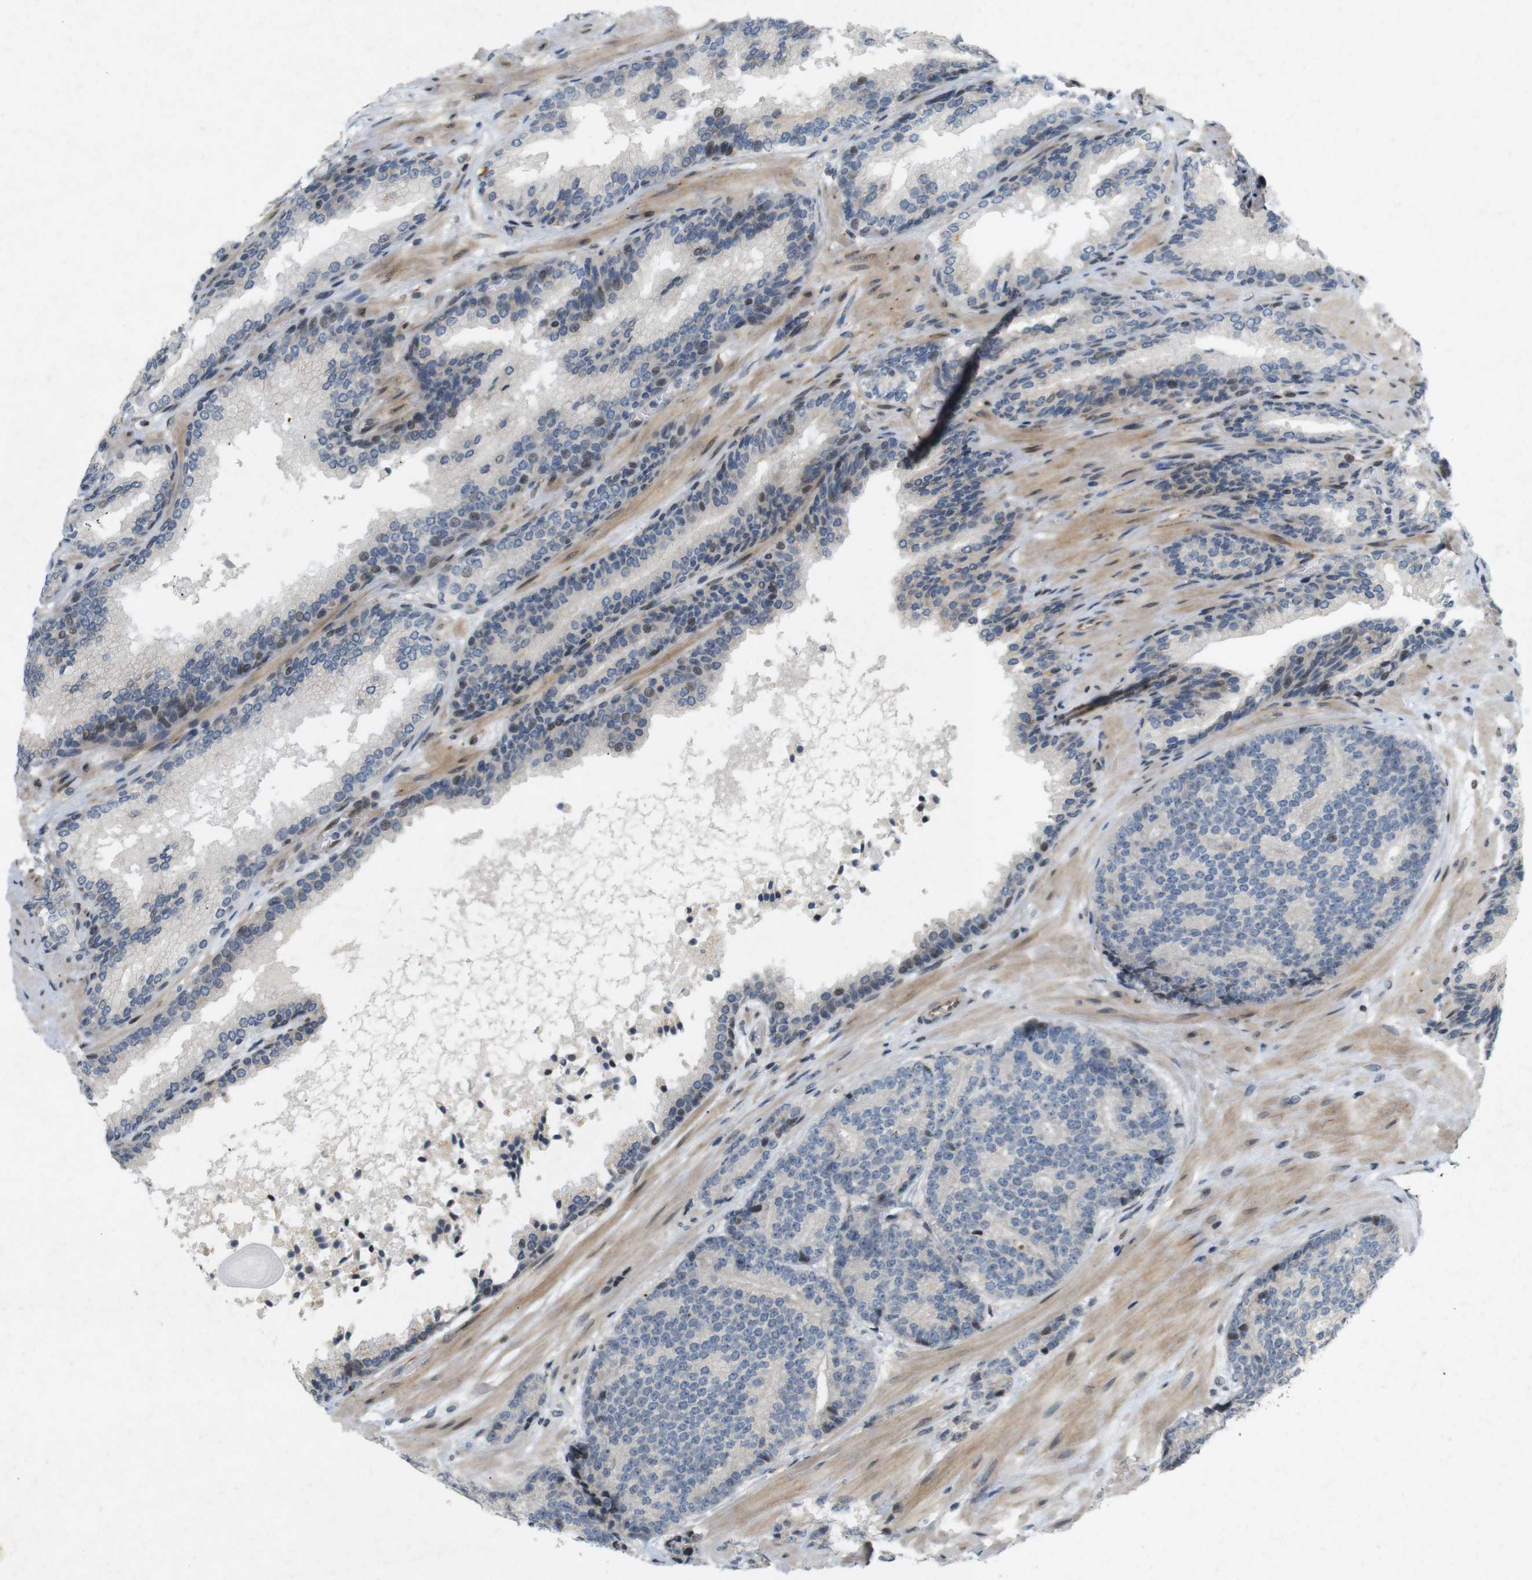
{"staining": {"intensity": "weak", "quantity": "<25%", "location": "nuclear"}, "tissue": "prostate cancer", "cell_type": "Tumor cells", "image_type": "cancer", "snomed": [{"axis": "morphology", "description": "Adenocarcinoma, High grade"}, {"axis": "topography", "description": "Prostate"}], "caption": "Photomicrograph shows no significant protein positivity in tumor cells of prostate cancer. The staining was performed using DAB to visualize the protein expression in brown, while the nuclei were stained in blue with hematoxylin (Magnification: 20x).", "gene": "PPP1R14A", "patient": {"sex": "male", "age": 61}}